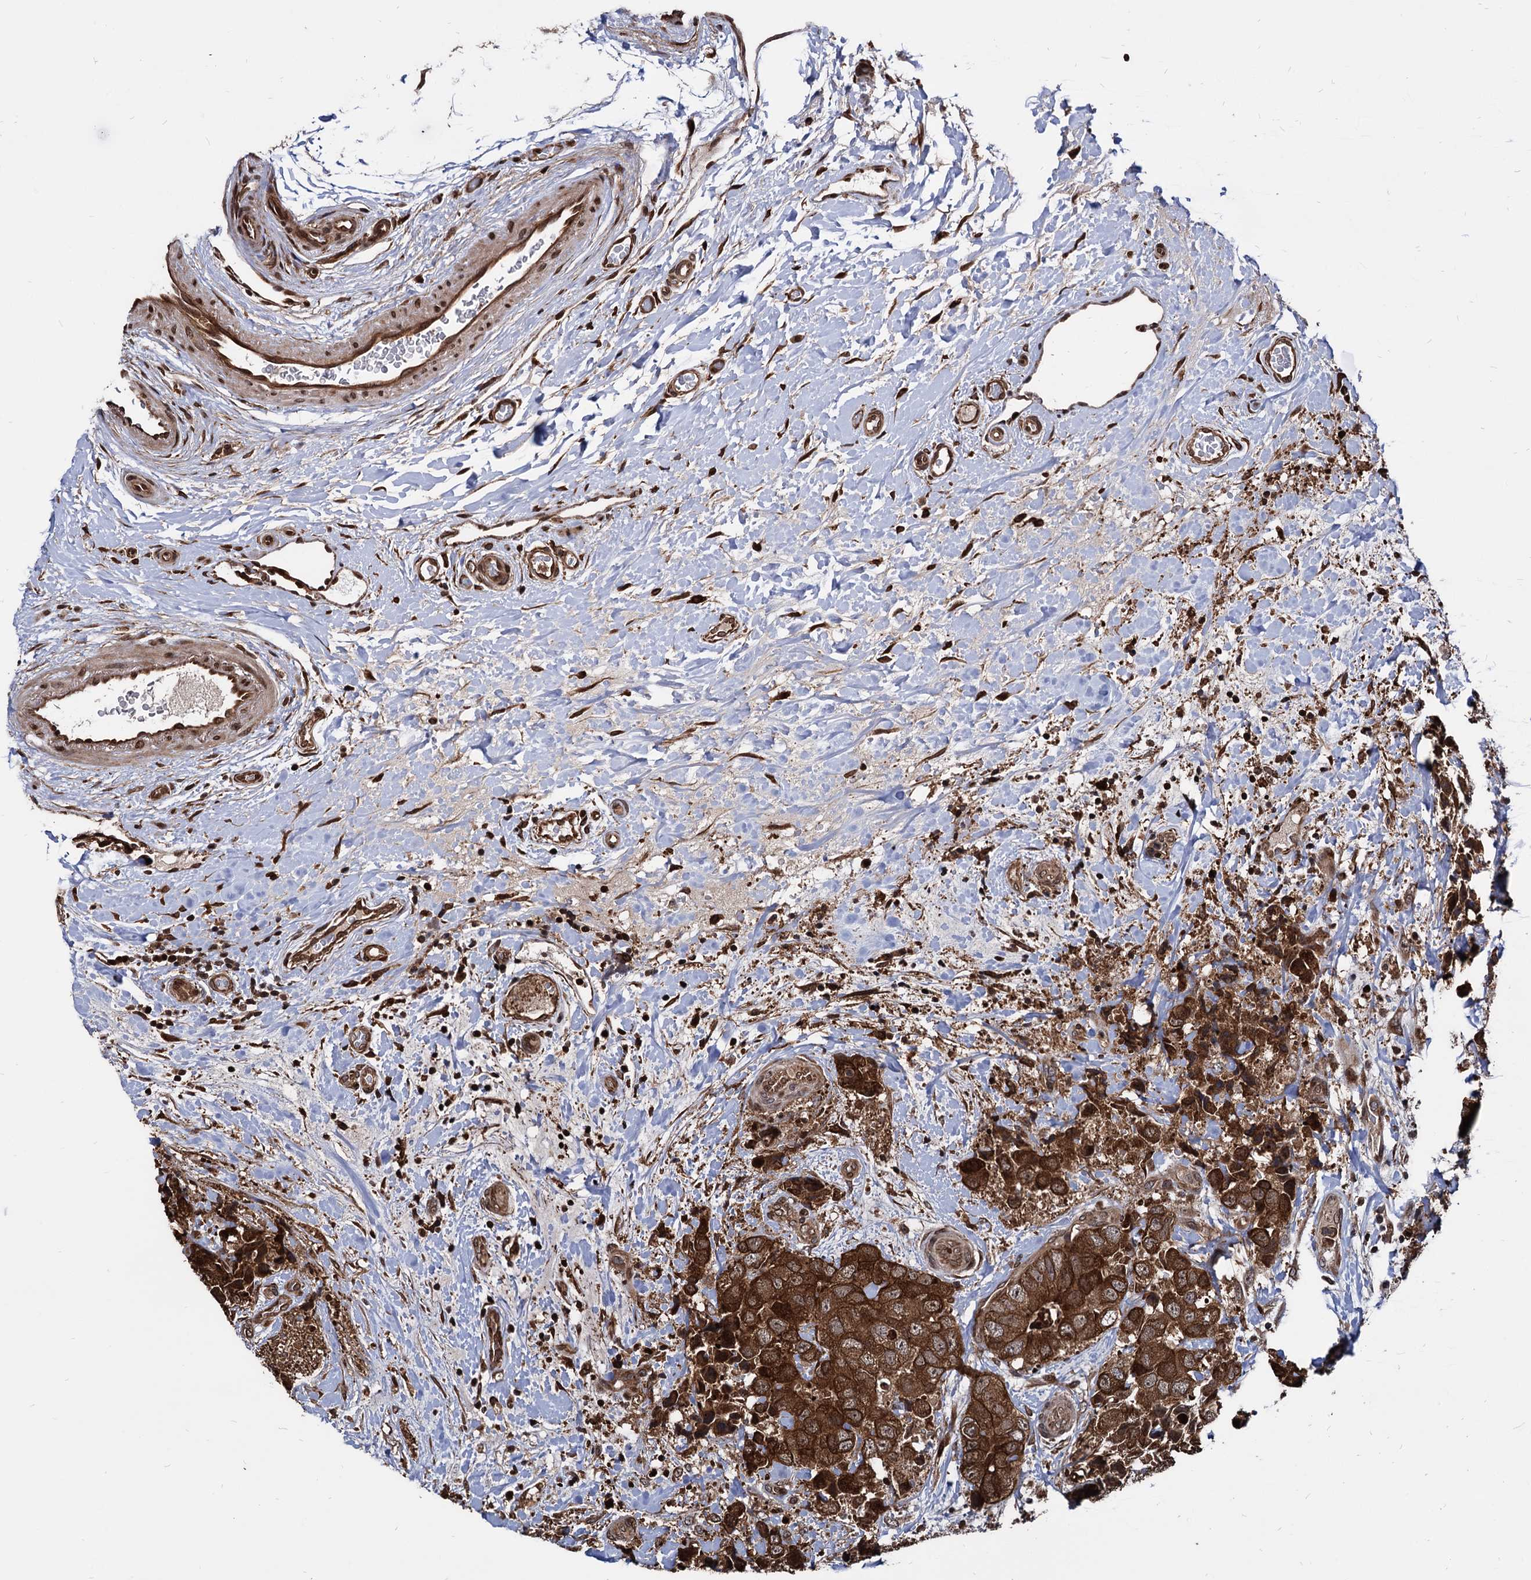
{"staining": {"intensity": "strong", "quantity": ">75%", "location": "cytoplasmic/membranous"}, "tissue": "breast cancer", "cell_type": "Tumor cells", "image_type": "cancer", "snomed": [{"axis": "morphology", "description": "Duct carcinoma"}, {"axis": "topography", "description": "Breast"}], "caption": "Breast cancer (invasive ductal carcinoma) stained for a protein displays strong cytoplasmic/membranous positivity in tumor cells.", "gene": "ANKRD12", "patient": {"sex": "female", "age": 62}}